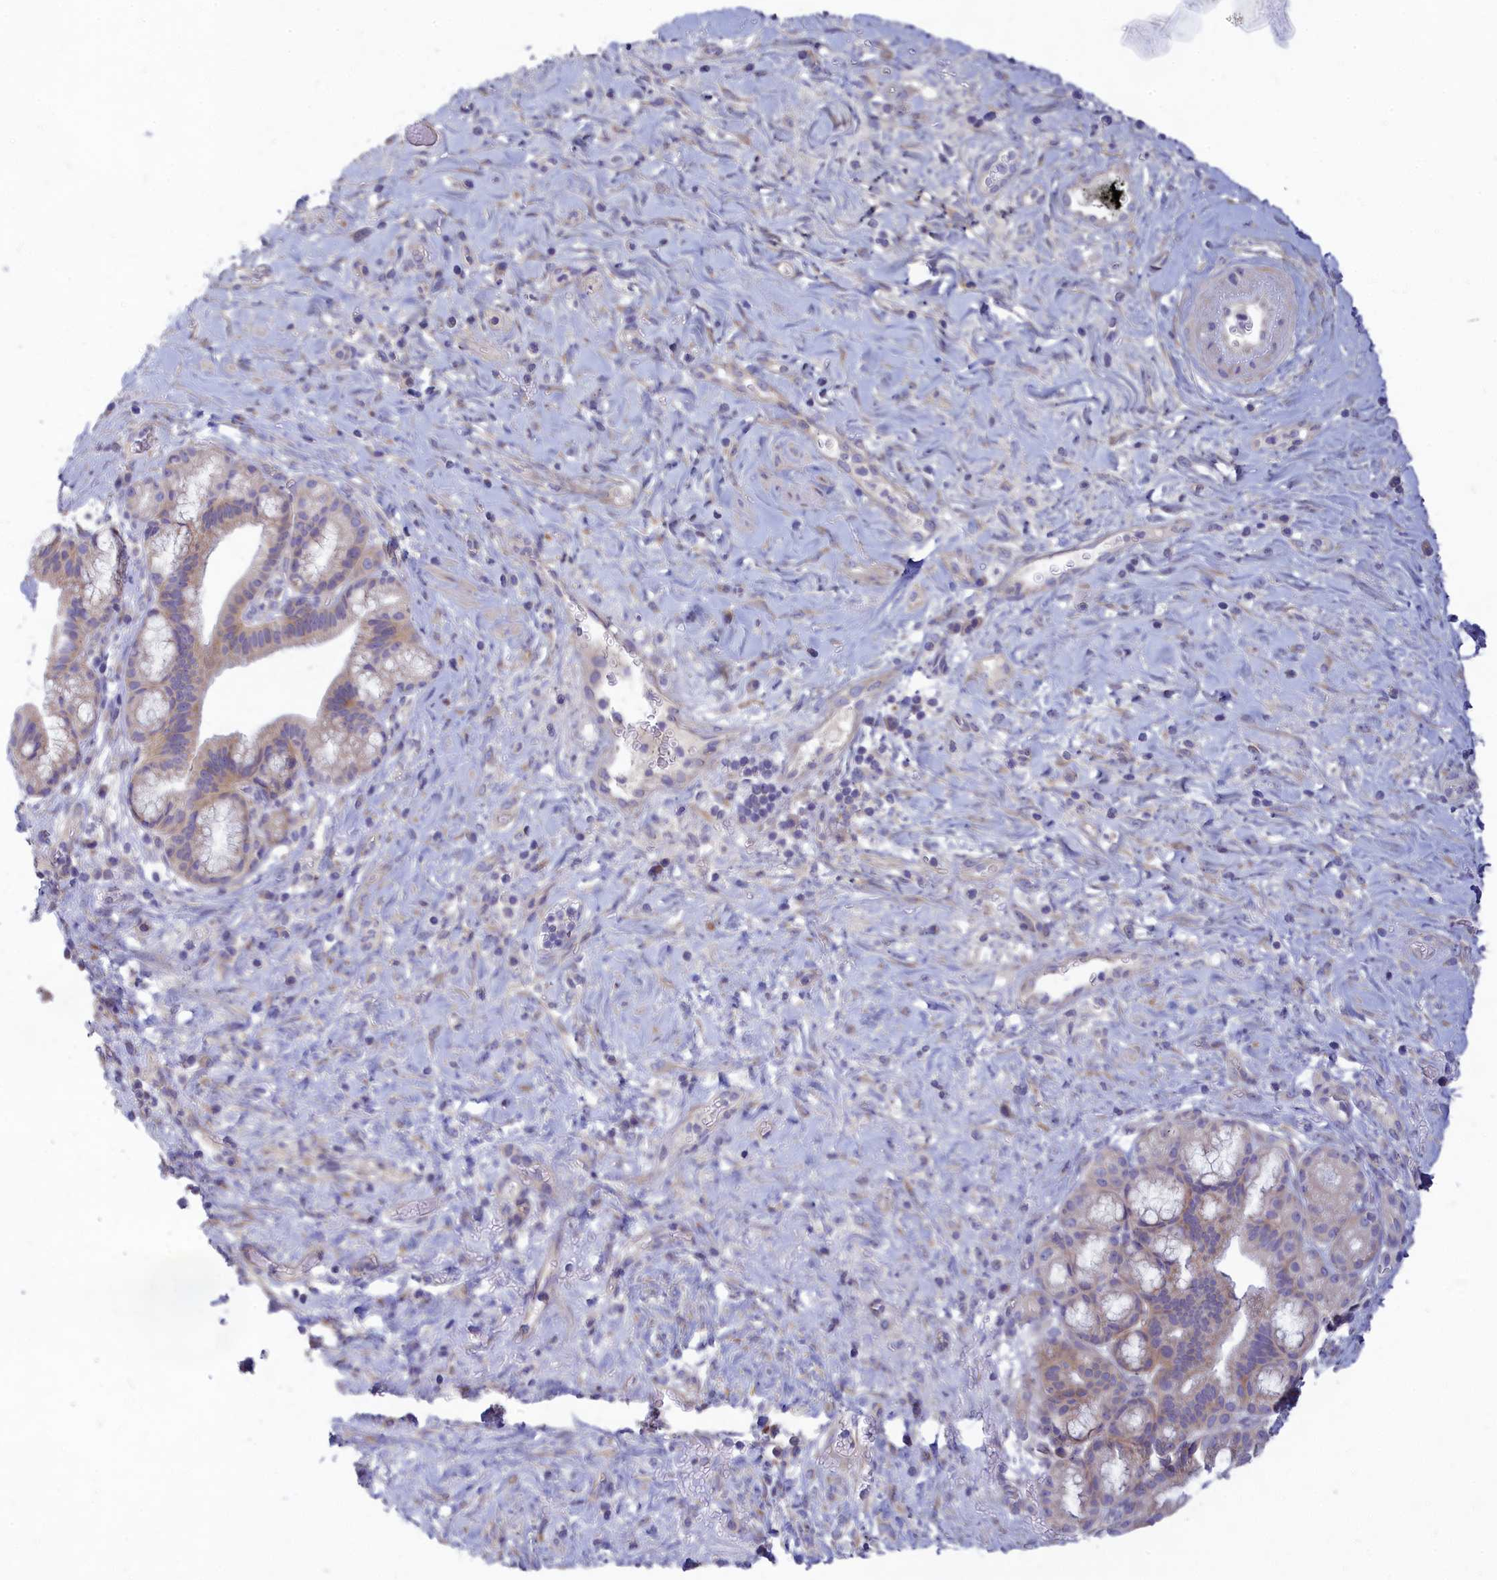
{"staining": {"intensity": "weak", "quantity": "25%-75%", "location": "cytoplasmic/membranous"}, "tissue": "pancreatic cancer", "cell_type": "Tumor cells", "image_type": "cancer", "snomed": [{"axis": "morphology", "description": "Adenocarcinoma, NOS"}, {"axis": "topography", "description": "Pancreas"}], "caption": "Human pancreatic cancer stained for a protein (brown) demonstrates weak cytoplasmic/membranous positive expression in approximately 25%-75% of tumor cells.", "gene": "TMEM30B", "patient": {"sex": "male", "age": 72}}